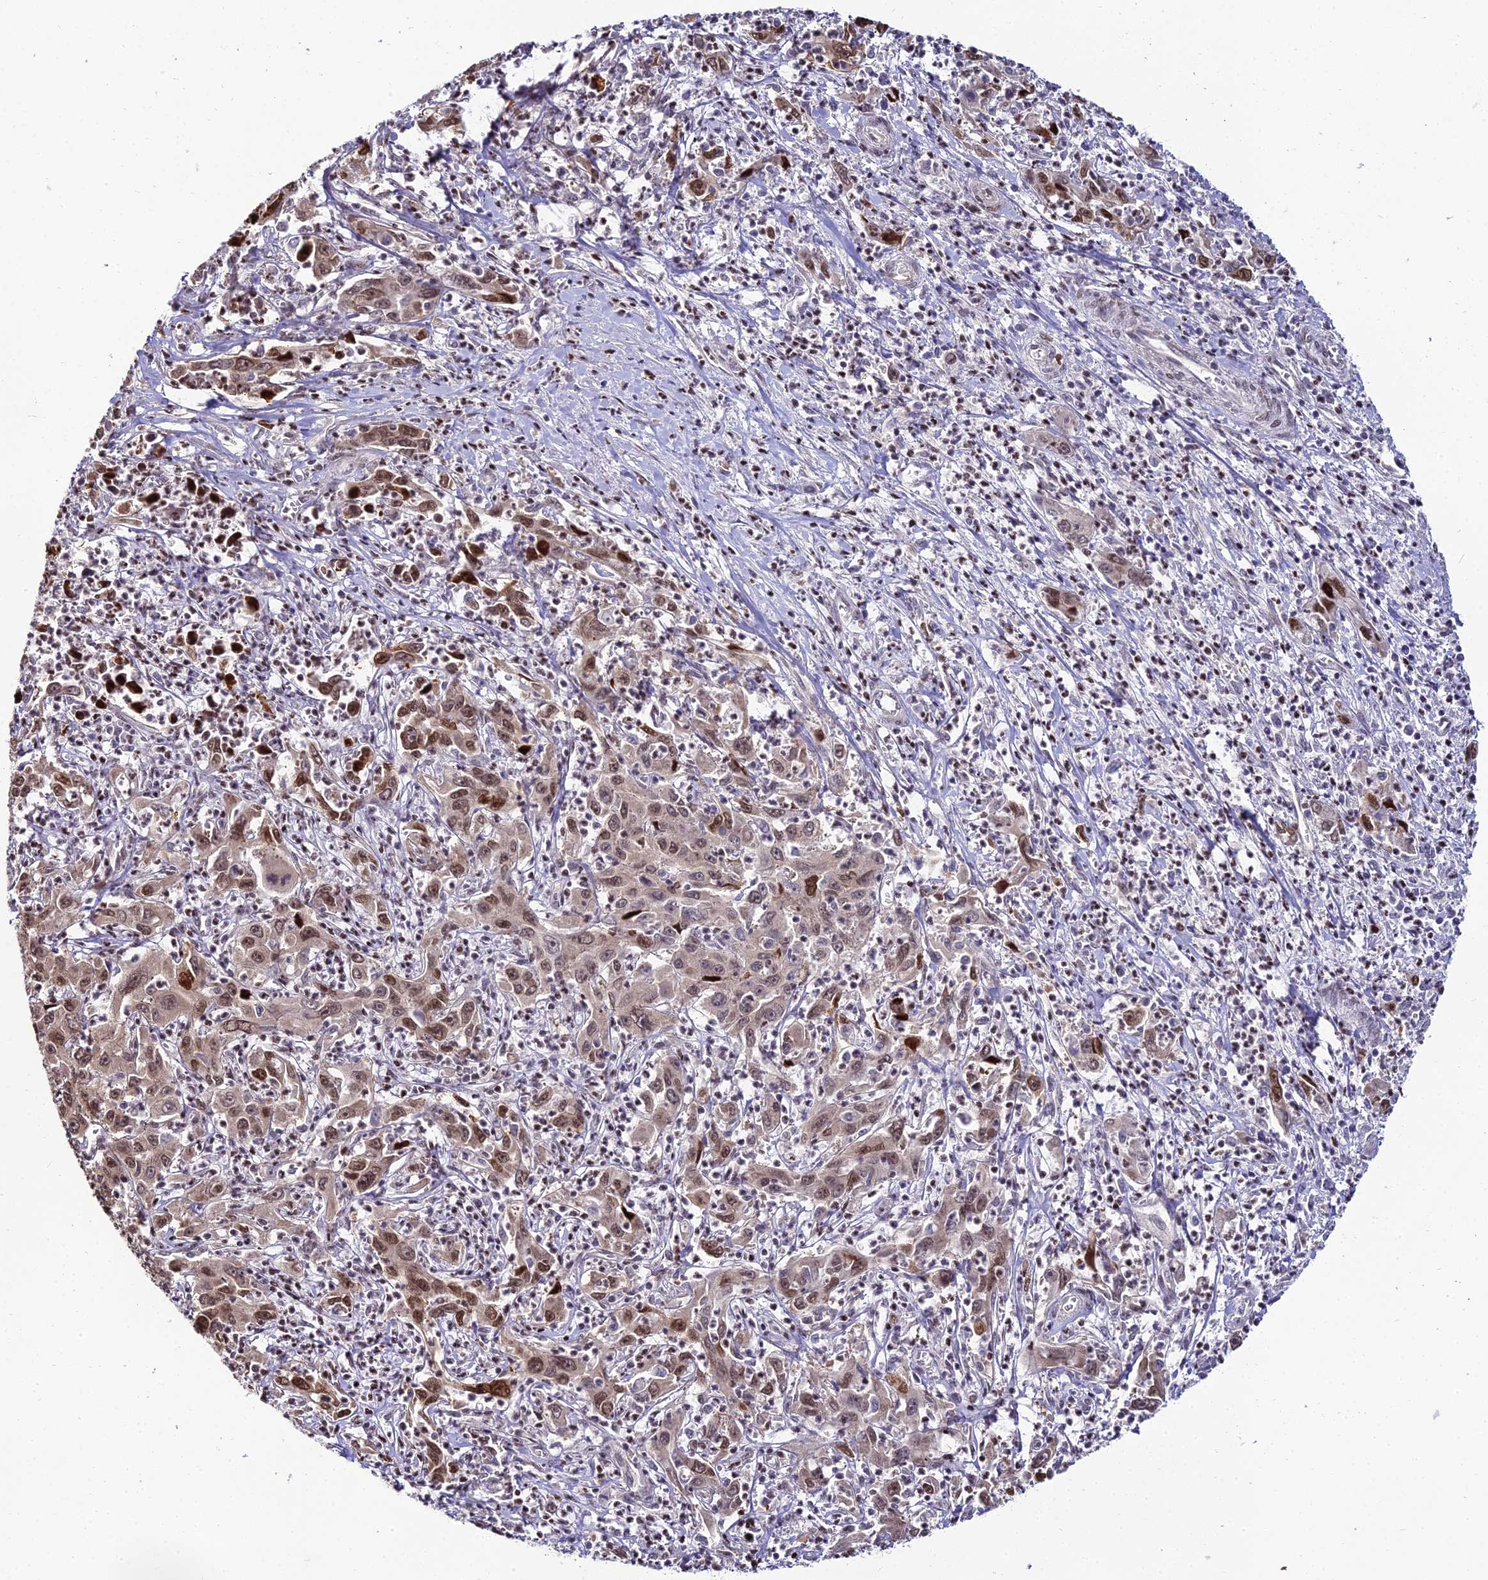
{"staining": {"intensity": "strong", "quantity": "25%-75%", "location": "nuclear"}, "tissue": "liver cancer", "cell_type": "Tumor cells", "image_type": "cancer", "snomed": [{"axis": "morphology", "description": "Carcinoma, Hepatocellular, NOS"}, {"axis": "topography", "description": "Liver"}], "caption": "Protein expression by IHC demonstrates strong nuclear positivity in approximately 25%-75% of tumor cells in liver cancer (hepatocellular carcinoma). (Stains: DAB in brown, nuclei in blue, Microscopy: brightfield microscopy at high magnification).", "gene": "ZNF707", "patient": {"sex": "male", "age": 63}}